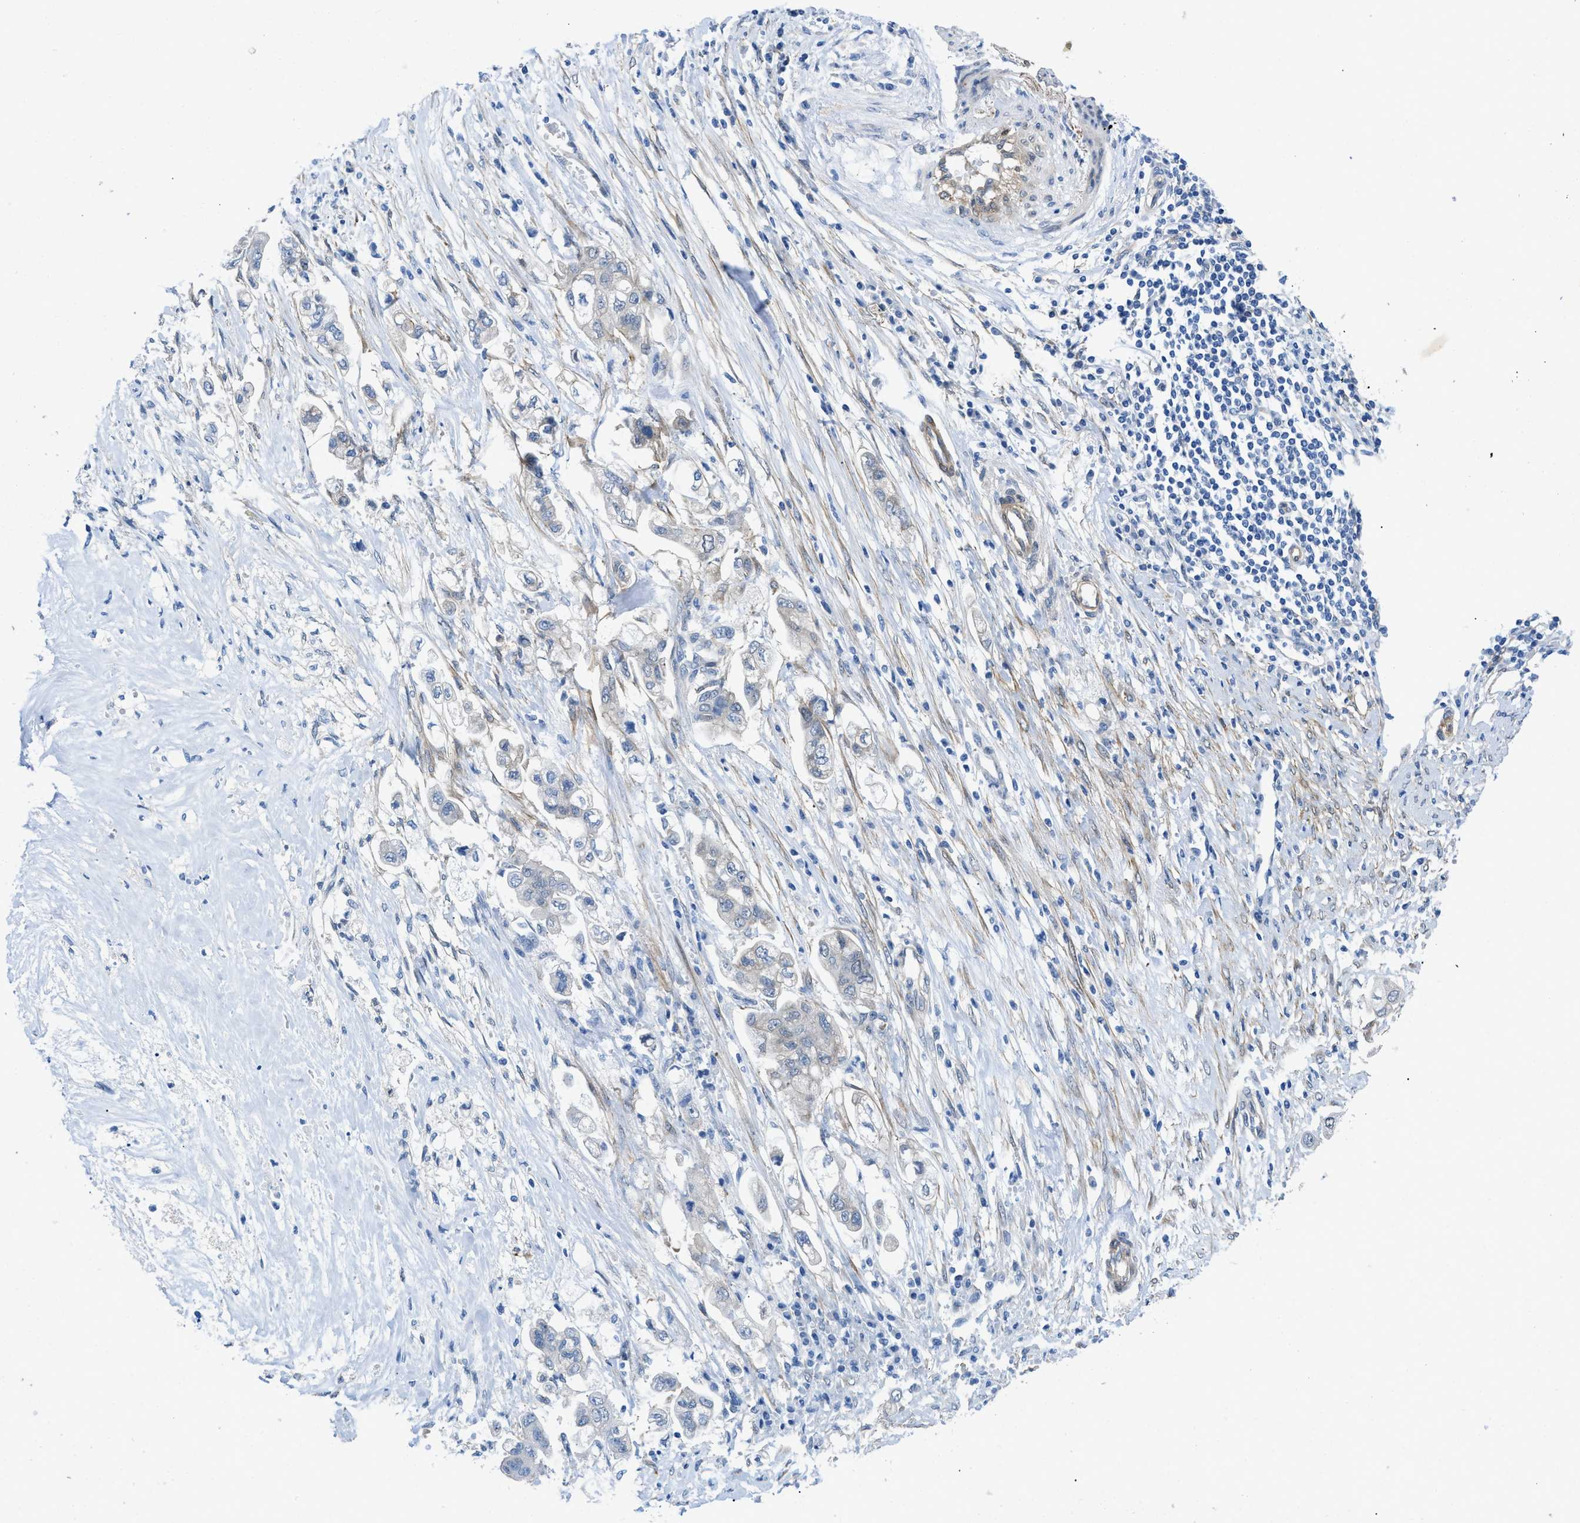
{"staining": {"intensity": "negative", "quantity": "none", "location": "none"}, "tissue": "stomach cancer", "cell_type": "Tumor cells", "image_type": "cancer", "snomed": [{"axis": "morphology", "description": "Adenocarcinoma, NOS"}, {"axis": "topography", "description": "Stomach"}], "caption": "Tumor cells are negative for brown protein staining in adenocarcinoma (stomach).", "gene": "PDLIM5", "patient": {"sex": "male", "age": 62}}